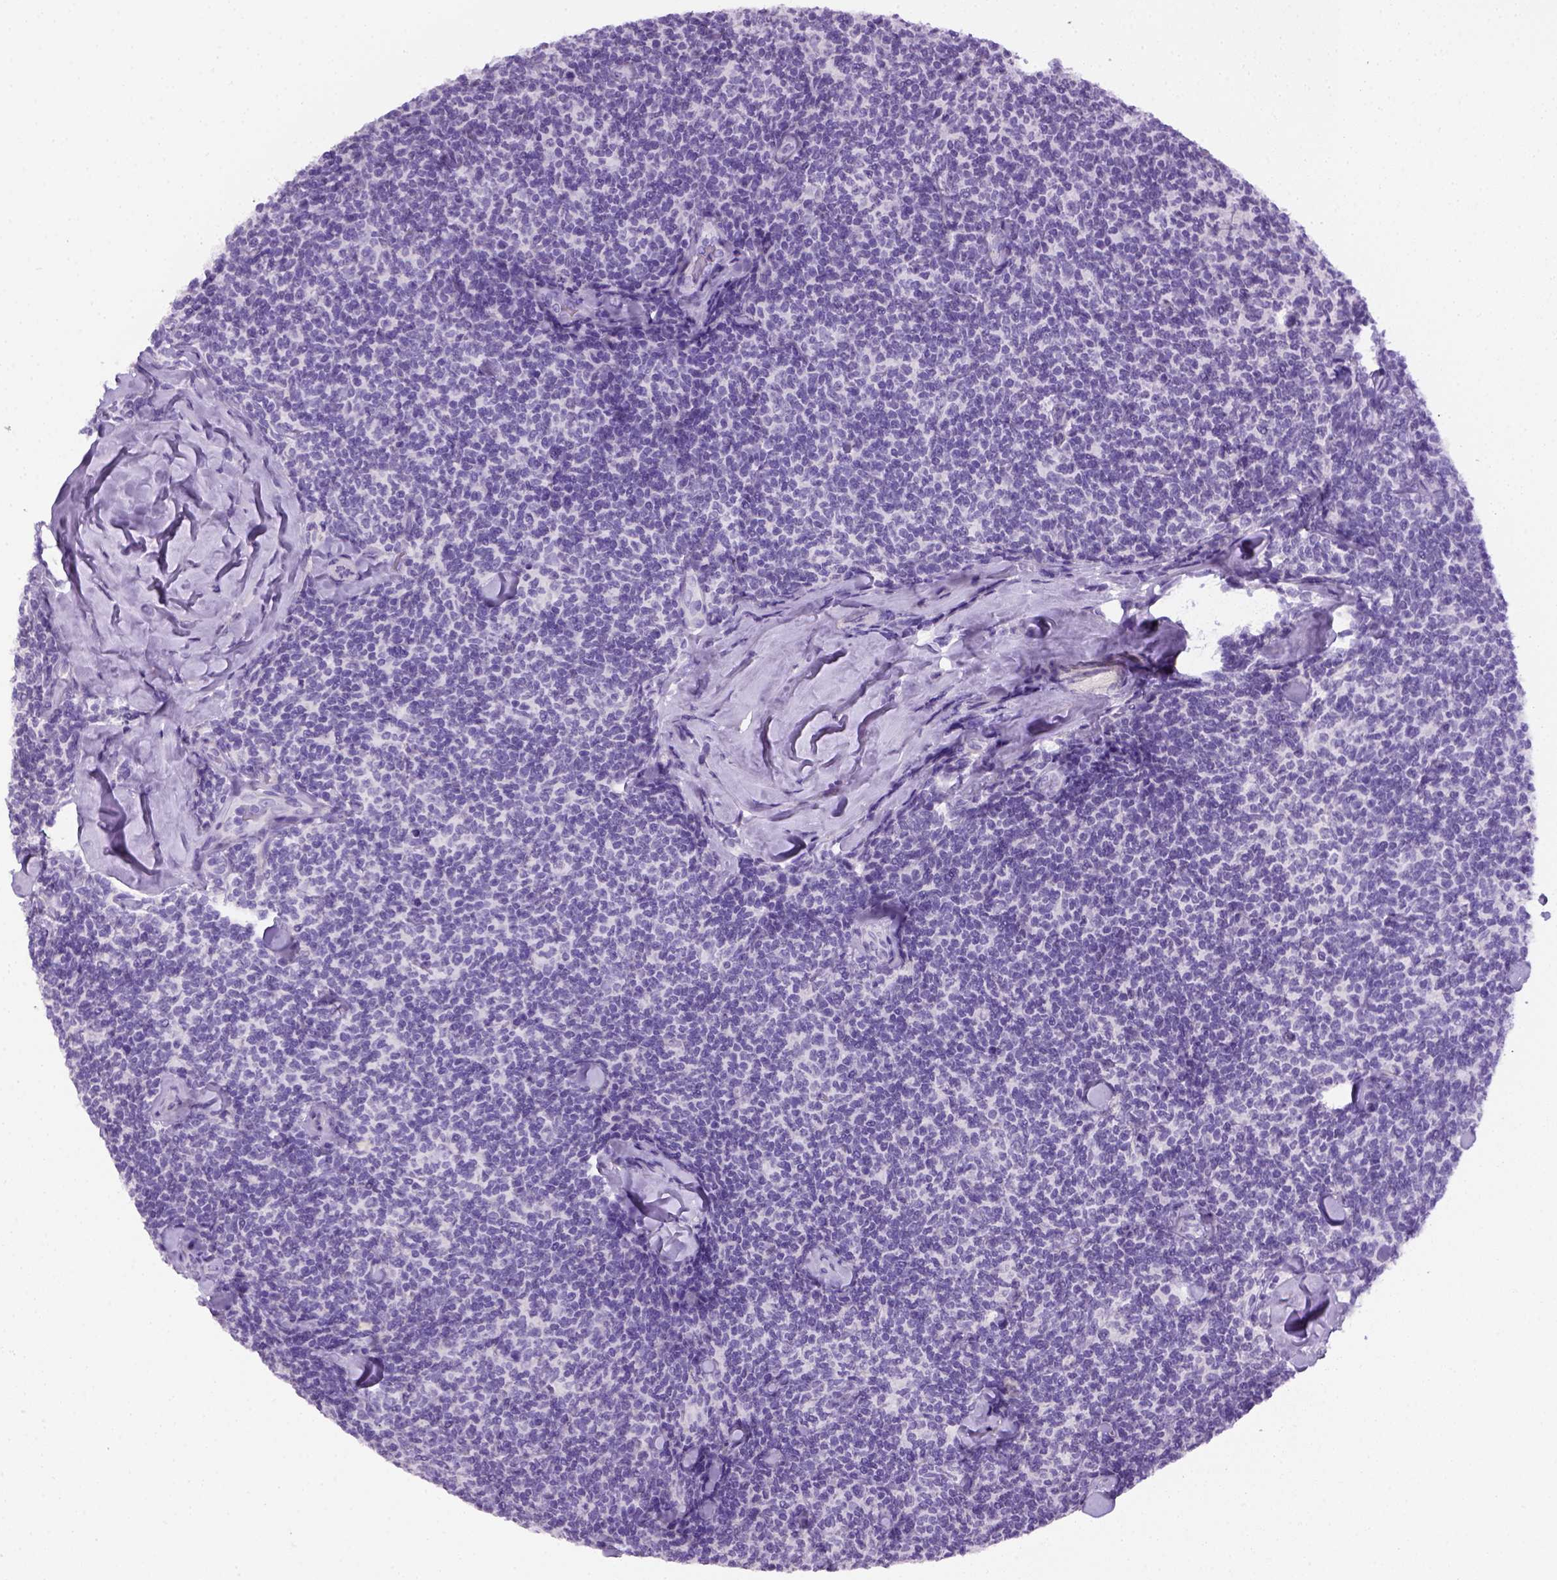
{"staining": {"intensity": "negative", "quantity": "none", "location": "none"}, "tissue": "lymphoma", "cell_type": "Tumor cells", "image_type": "cancer", "snomed": [{"axis": "morphology", "description": "Malignant lymphoma, non-Hodgkin's type, Low grade"}, {"axis": "topography", "description": "Lymph node"}], "caption": "The immunohistochemistry (IHC) micrograph has no significant positivity in tumor cells of lymphoma tissue.", "gene": "KRT71", "patient": {"sex": "female", "age": 56}}